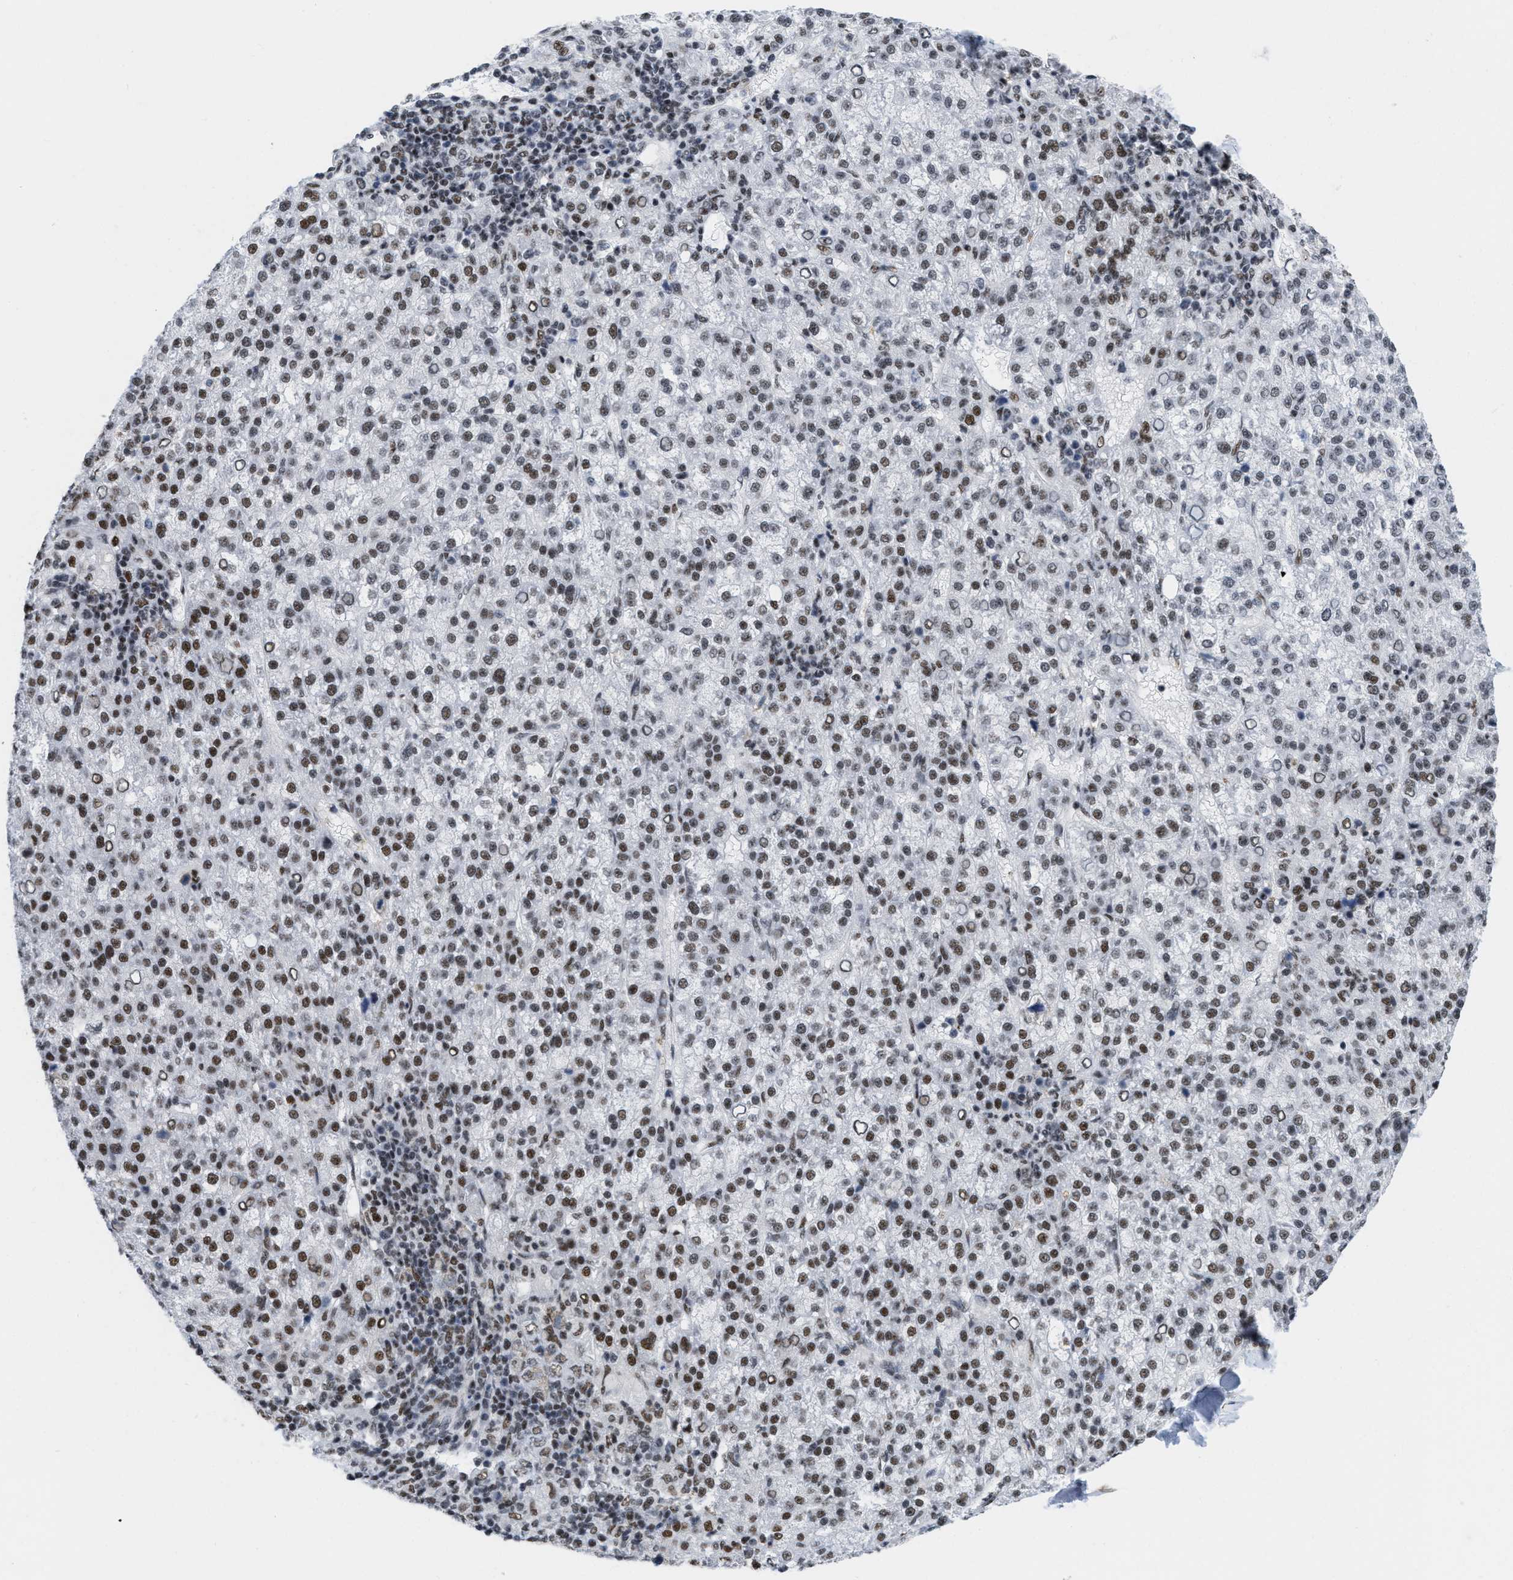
{"staining": {"intensity": "moderate", "quantity": ">75%", "location": "nuclear"}, "tissue": "liver cancer", "cell_type": "Tumor cells", "image_type": "cancer", "snomed": [{"axis": "morphology", "description": "Carcinoma, Hepatocellular, NOS"}, {"axis": "topography", "description": "Liver"}], "caption": "A histopathology image of liver cancer stained for a protein displays moderate nuclear brown staining in tumor cells. Using DAB (brown) and hematoxylin (blue) stains, captured at high magnification using brightfield microscopy.", "gene": "MIER1", "patient": {"sex": "female", "age": 58}}